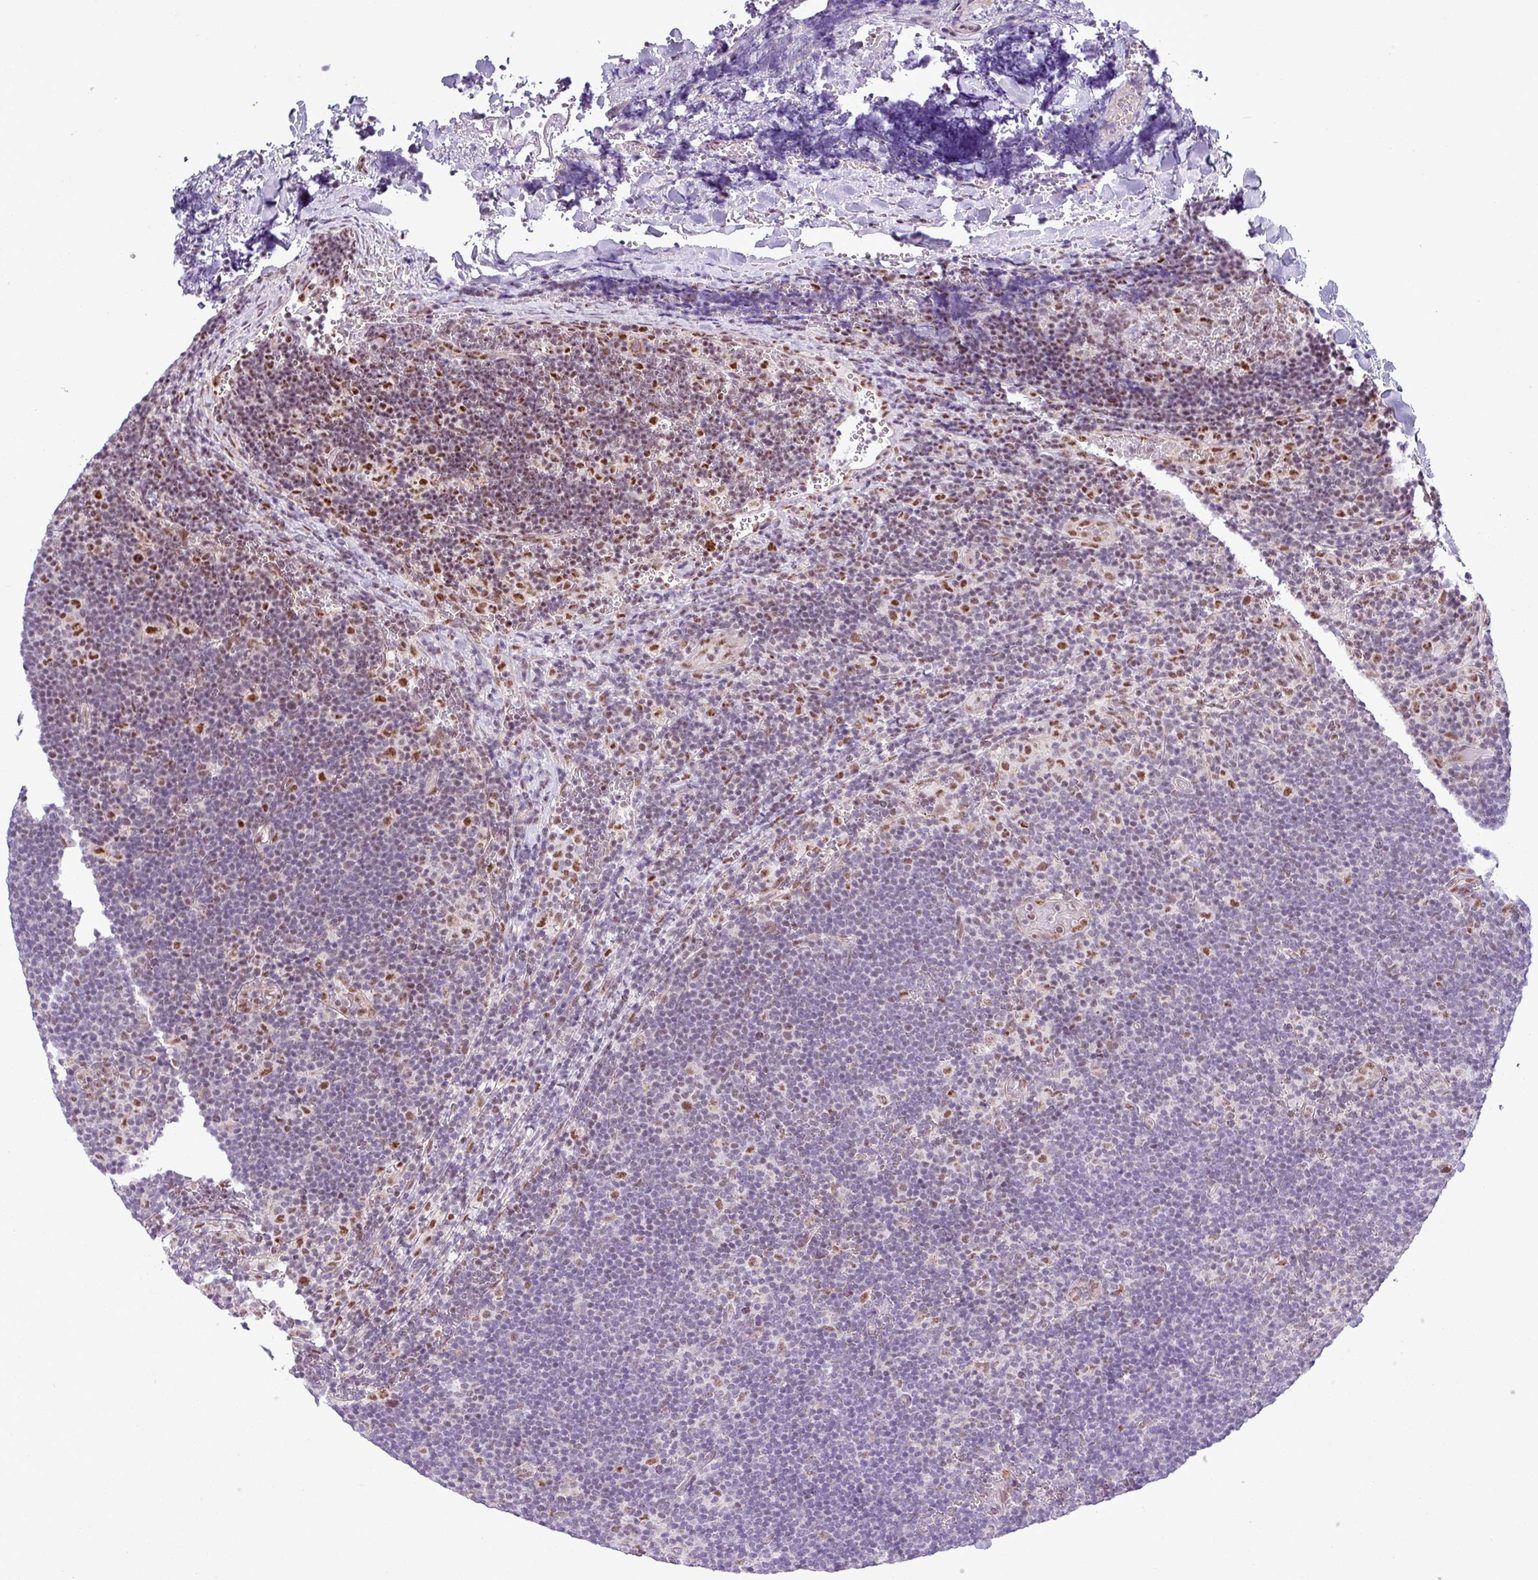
{"staining": {"intensity": "moderate", "quantity": "25%-75%", "location": "nuclear"}, "tissue": "lymphoma", "cell_type": "Tumor cells", "image_type": "cancer", "snomed": [{"axis": "morphology", "description": "Hodgkin's disease, NOS"}, {"axis": "topography", "description": "Lymph node"}], "caption": "The histopathology image demonstrates a brown stain indicating the presence of a protein in the nuclear of tumor cells in lymphoma. Immunohistochemistry (ihc) stains the protein of interest in brown and the nuclei are stained blue.", "gene": "ZNF217", "patient": {"sex": "female", "age": 57}}